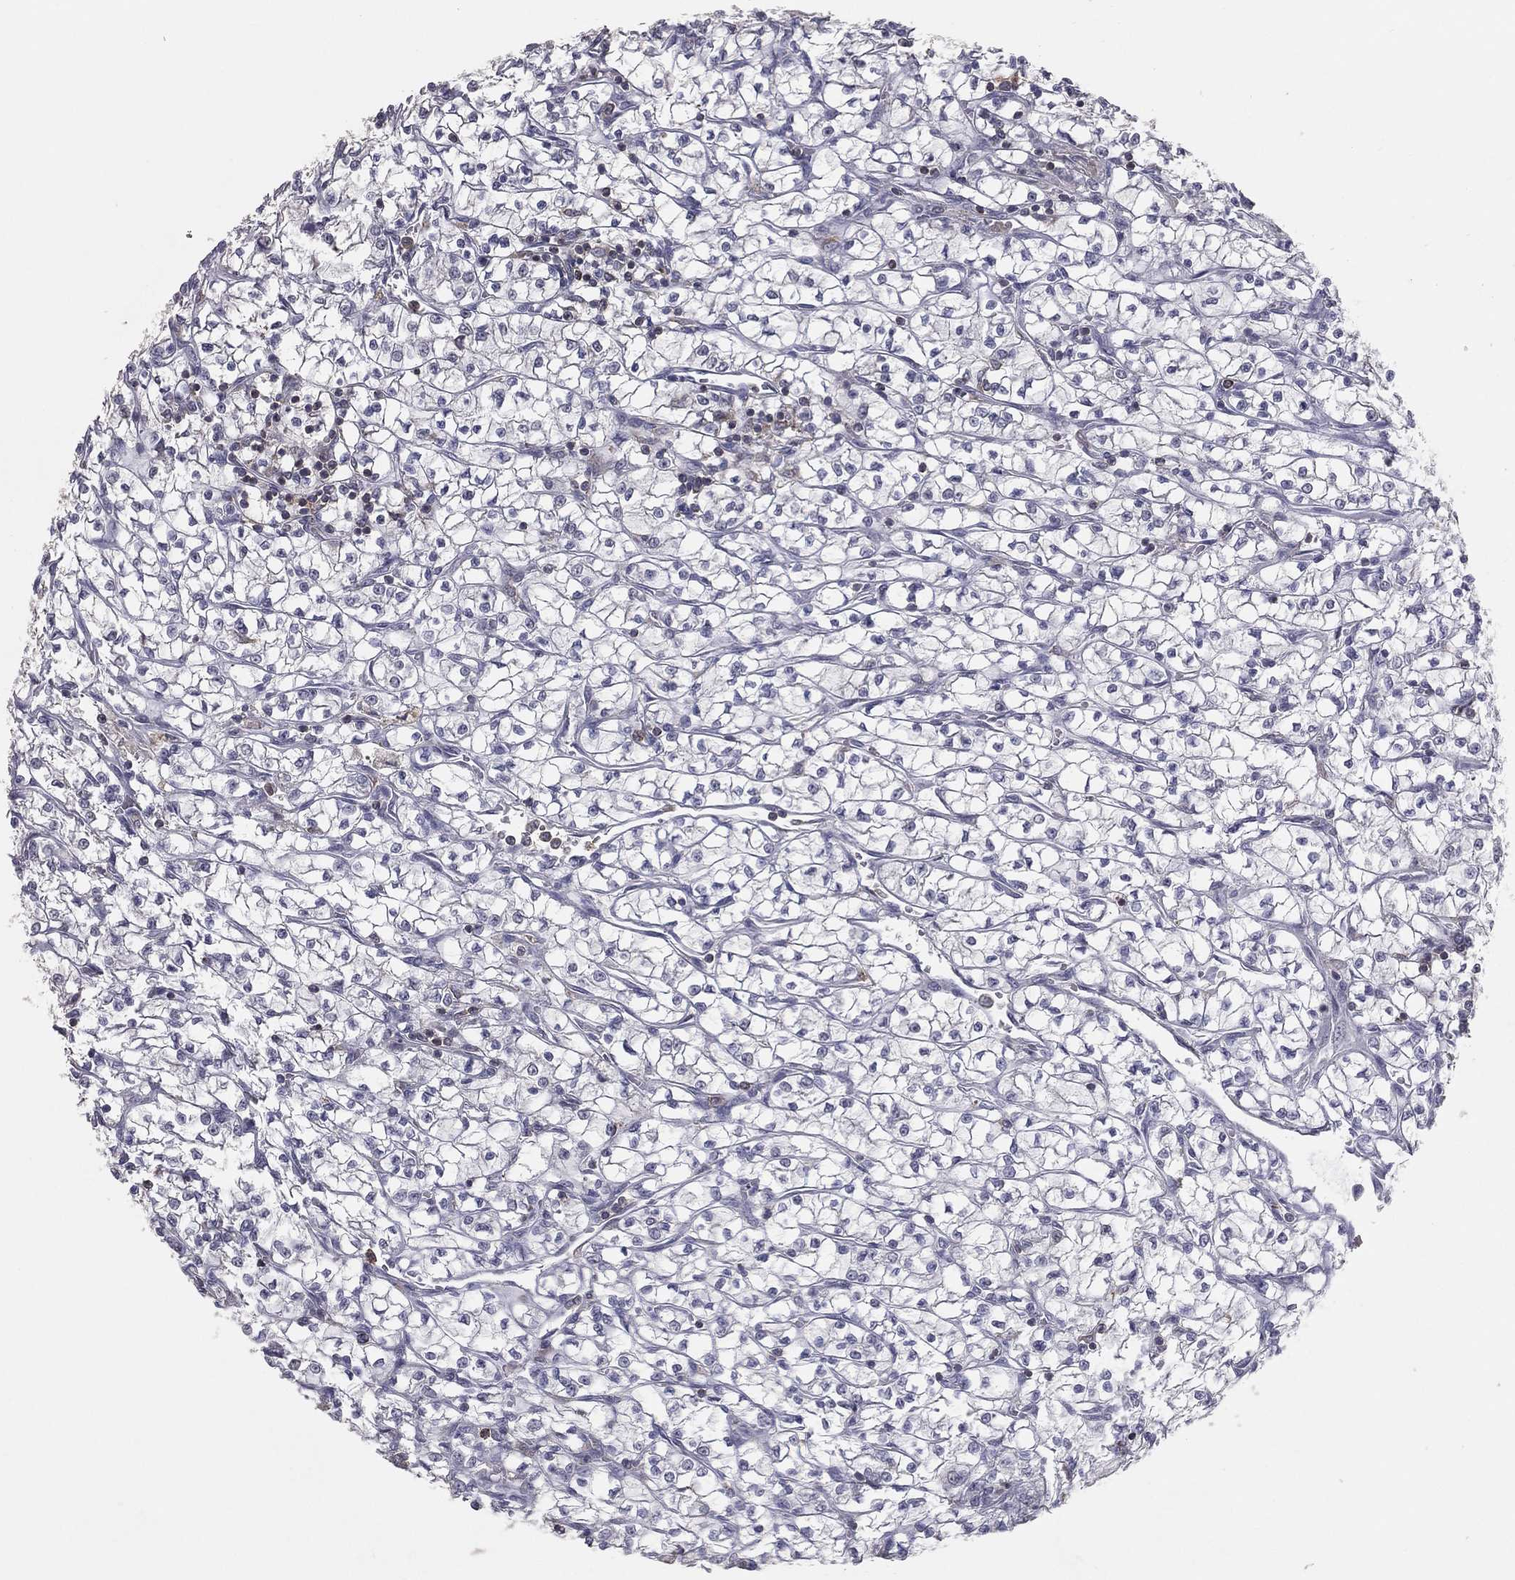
{"staining": {"intensity": "negative", "quantity": "none", "location": "none"}, "tissue": "renal cancer", "cell_type": "Tumor cells", "image_type": "cancer", "snomed": [{"axis": "morphology", "description": "Adenocarcinoma, NOS"}, {"axis": "topography", "description": "Kidney"}], "caption": "Tumor cells show no significant protein positivity in adenocarcinoma (renal).", "gene": "PSTPIP1", "patient": {"sex": "female", "age": 64}}